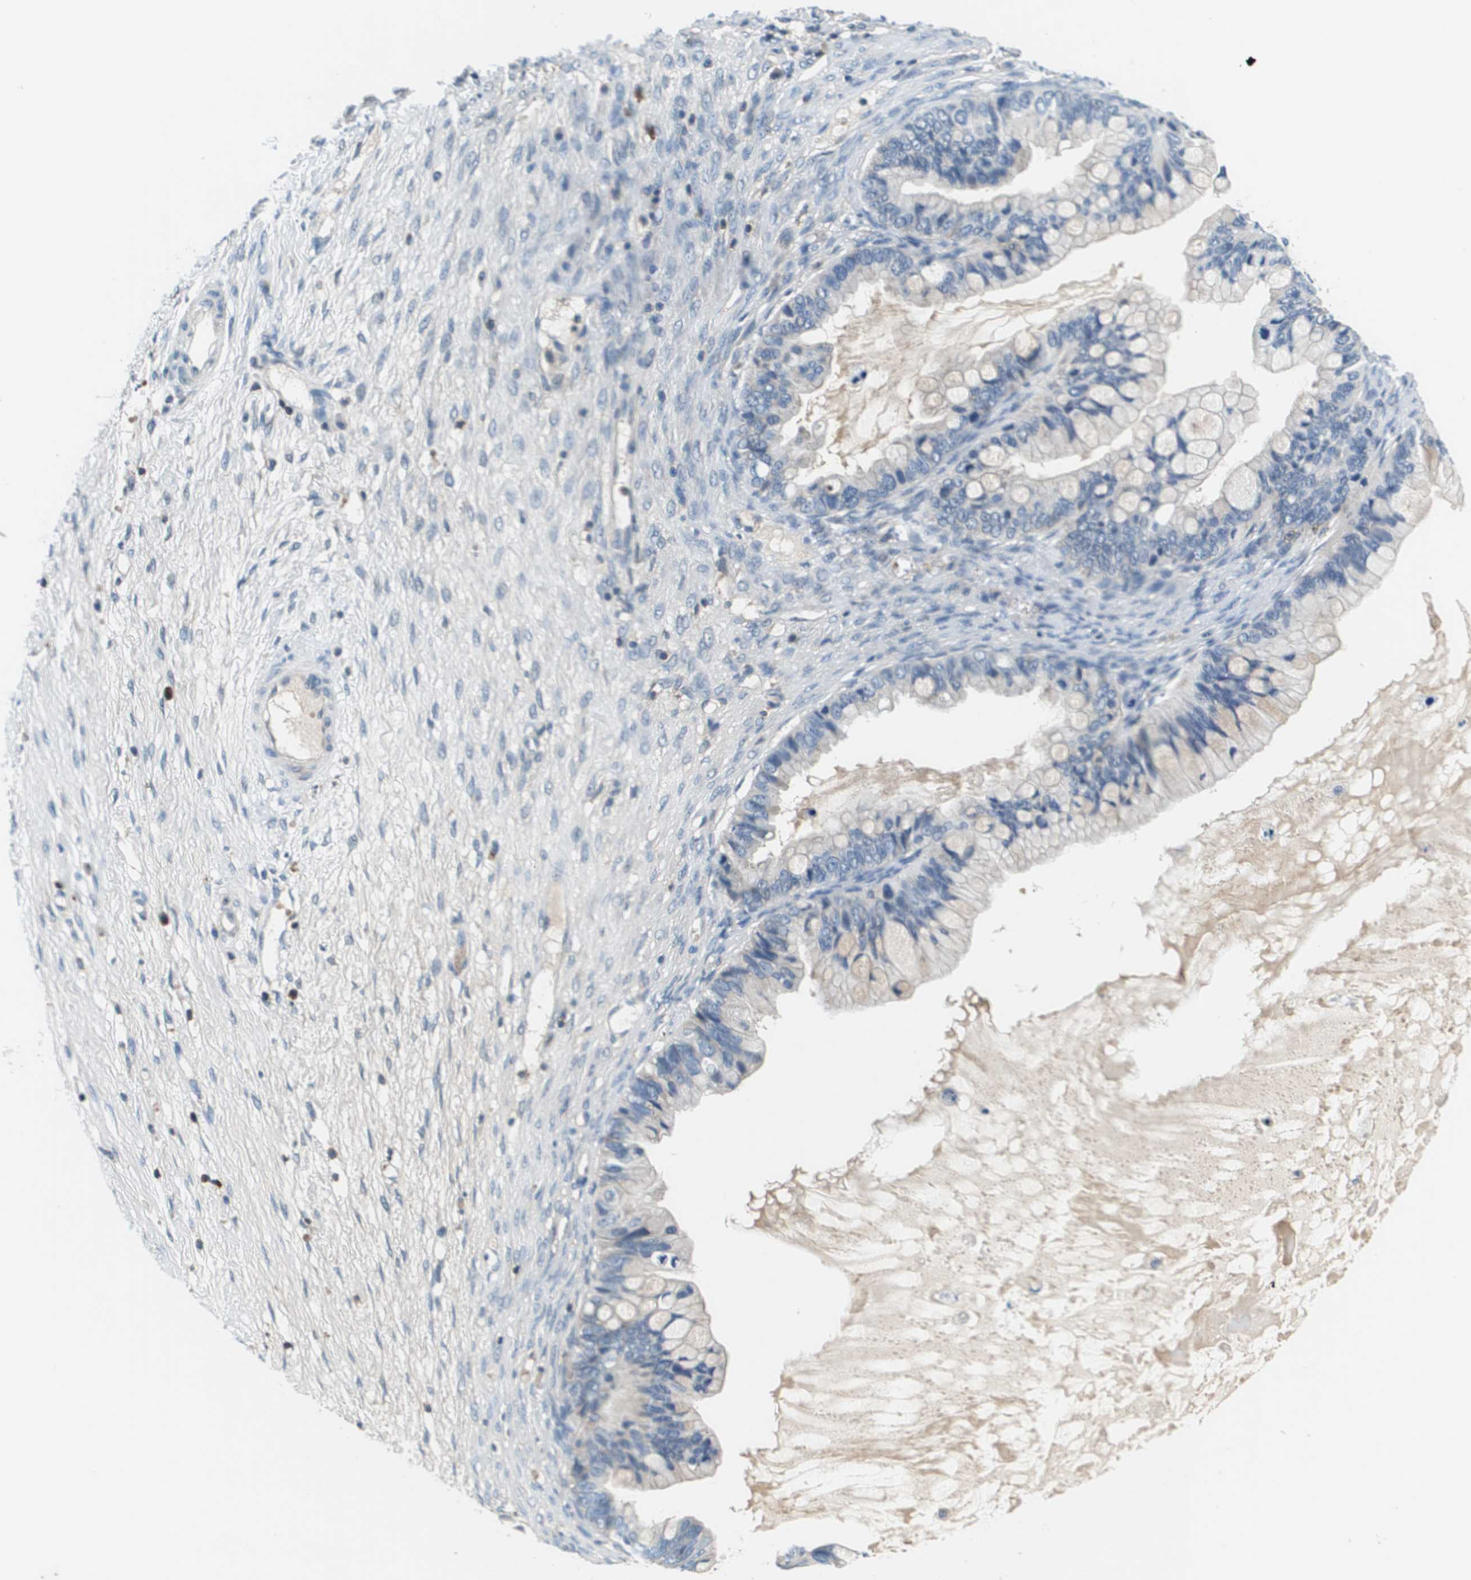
{"staining": {"intensity": "negative", "quantity": "none", "location": "none"}, "tissue": "ovarian cancer", "cell_type": "Tumor cells", "image_type": "cancer", "snomed": [{"axis": "morphology", "description": "Cystadenocarcinoma, mucinous, NOS"}, {"axis": "topography", "description": "Ovary"}], "caption": "Immunohistochemical staining of mucinous cystadenocarcinoma (ovarian) shows no significant expression in tumor cells. (Immunohistochemistry, brightfield microscopy, high magnification).", "gene": "KCNQ5", "patient": {"sex": "female", "age": 80}}